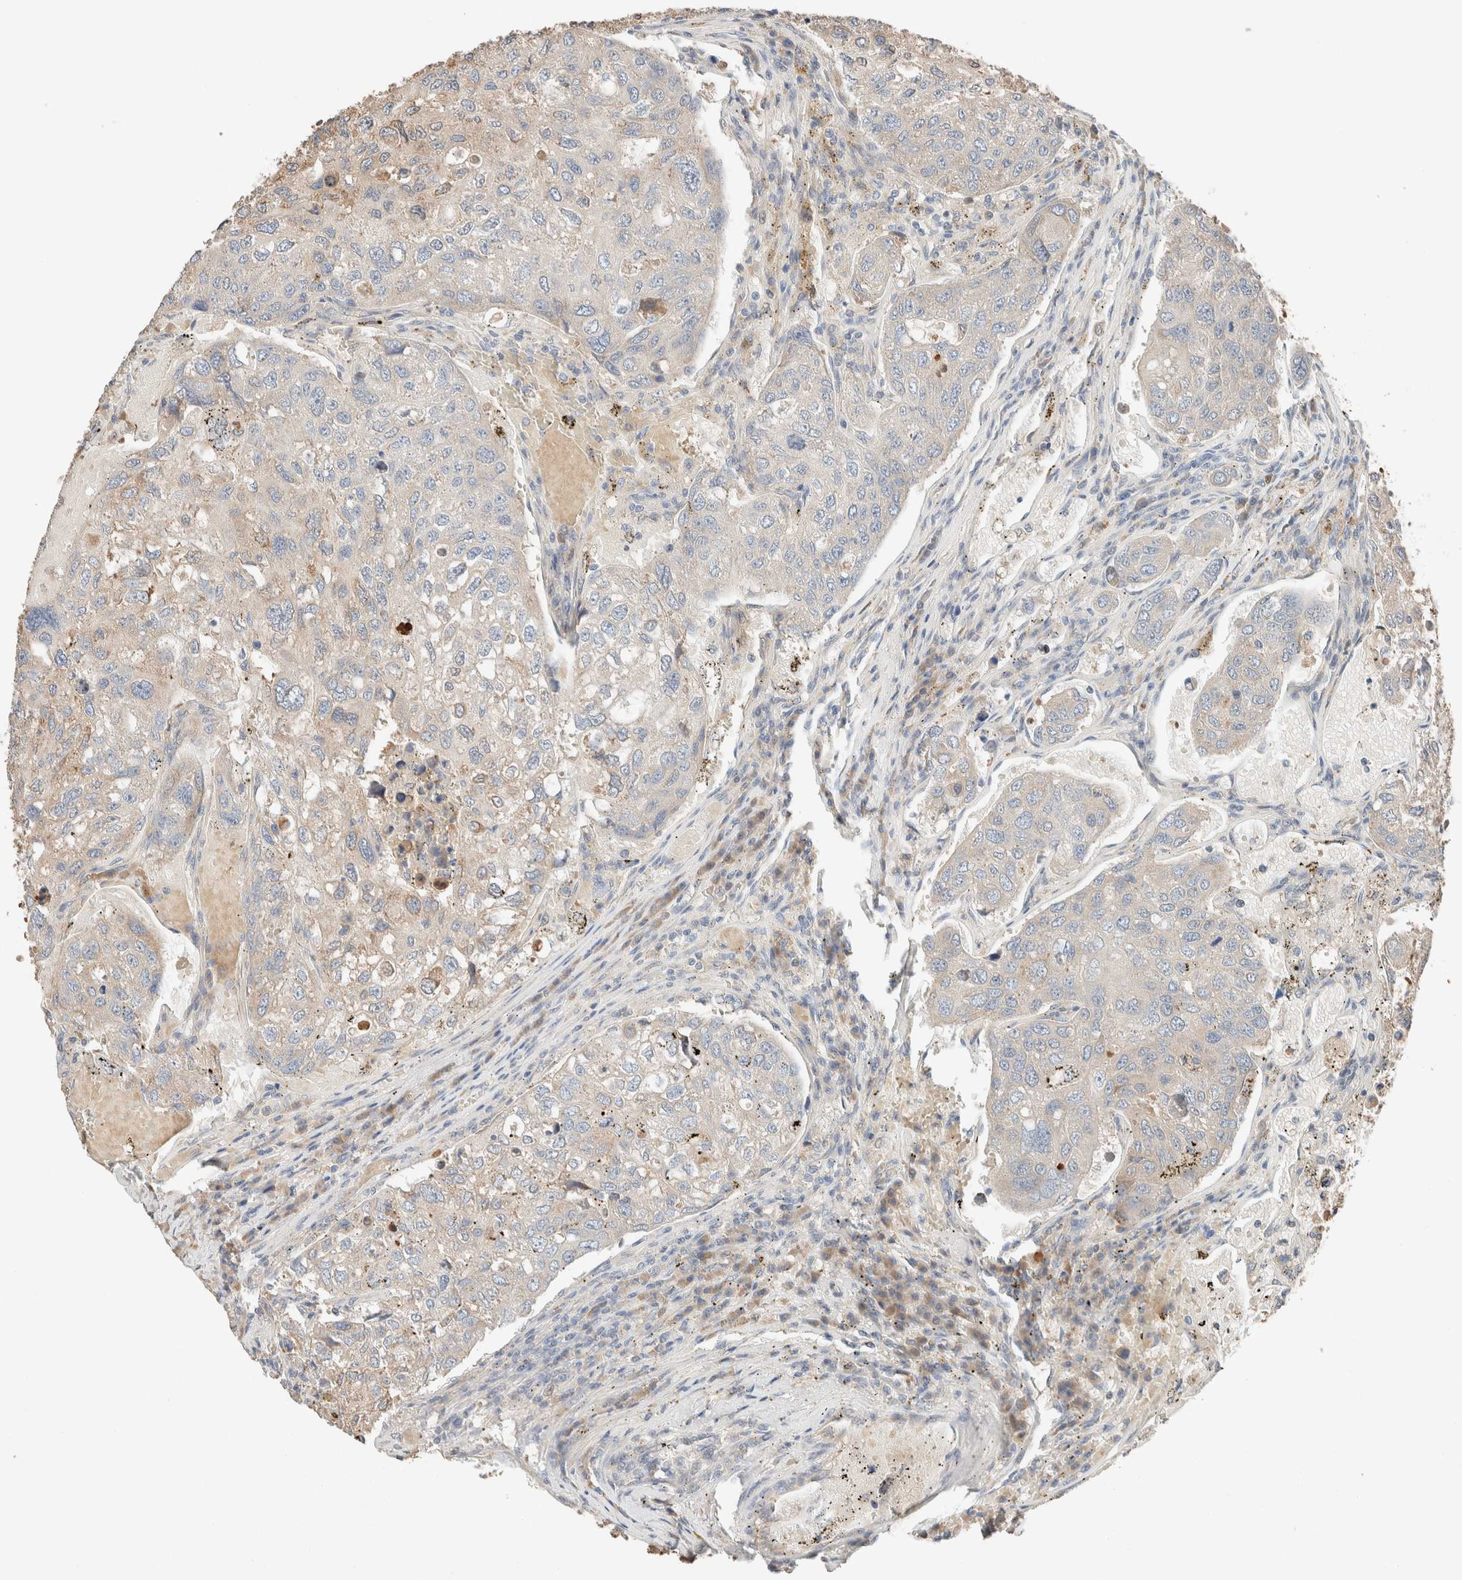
{"staining": {"intensity": "negative", "quantity": "none", "location": "none"}, "tissue": "urothelial cancer", "cell_type": "Tumor cells", "image_type": "cancer", "snomed": [{"axis": "morphology", "description": "Urothelial carcinoma, High grade"}, {"axis": "topography", "description": "Lymph node"}, {"axis": "topography", "description": "Urinary bladder"}], "caption": "Tumor cells are negative for protein expression in human urothelial cancer.", "gene": "TUBD1", "patient": {"sex": "male", "age": 51}}